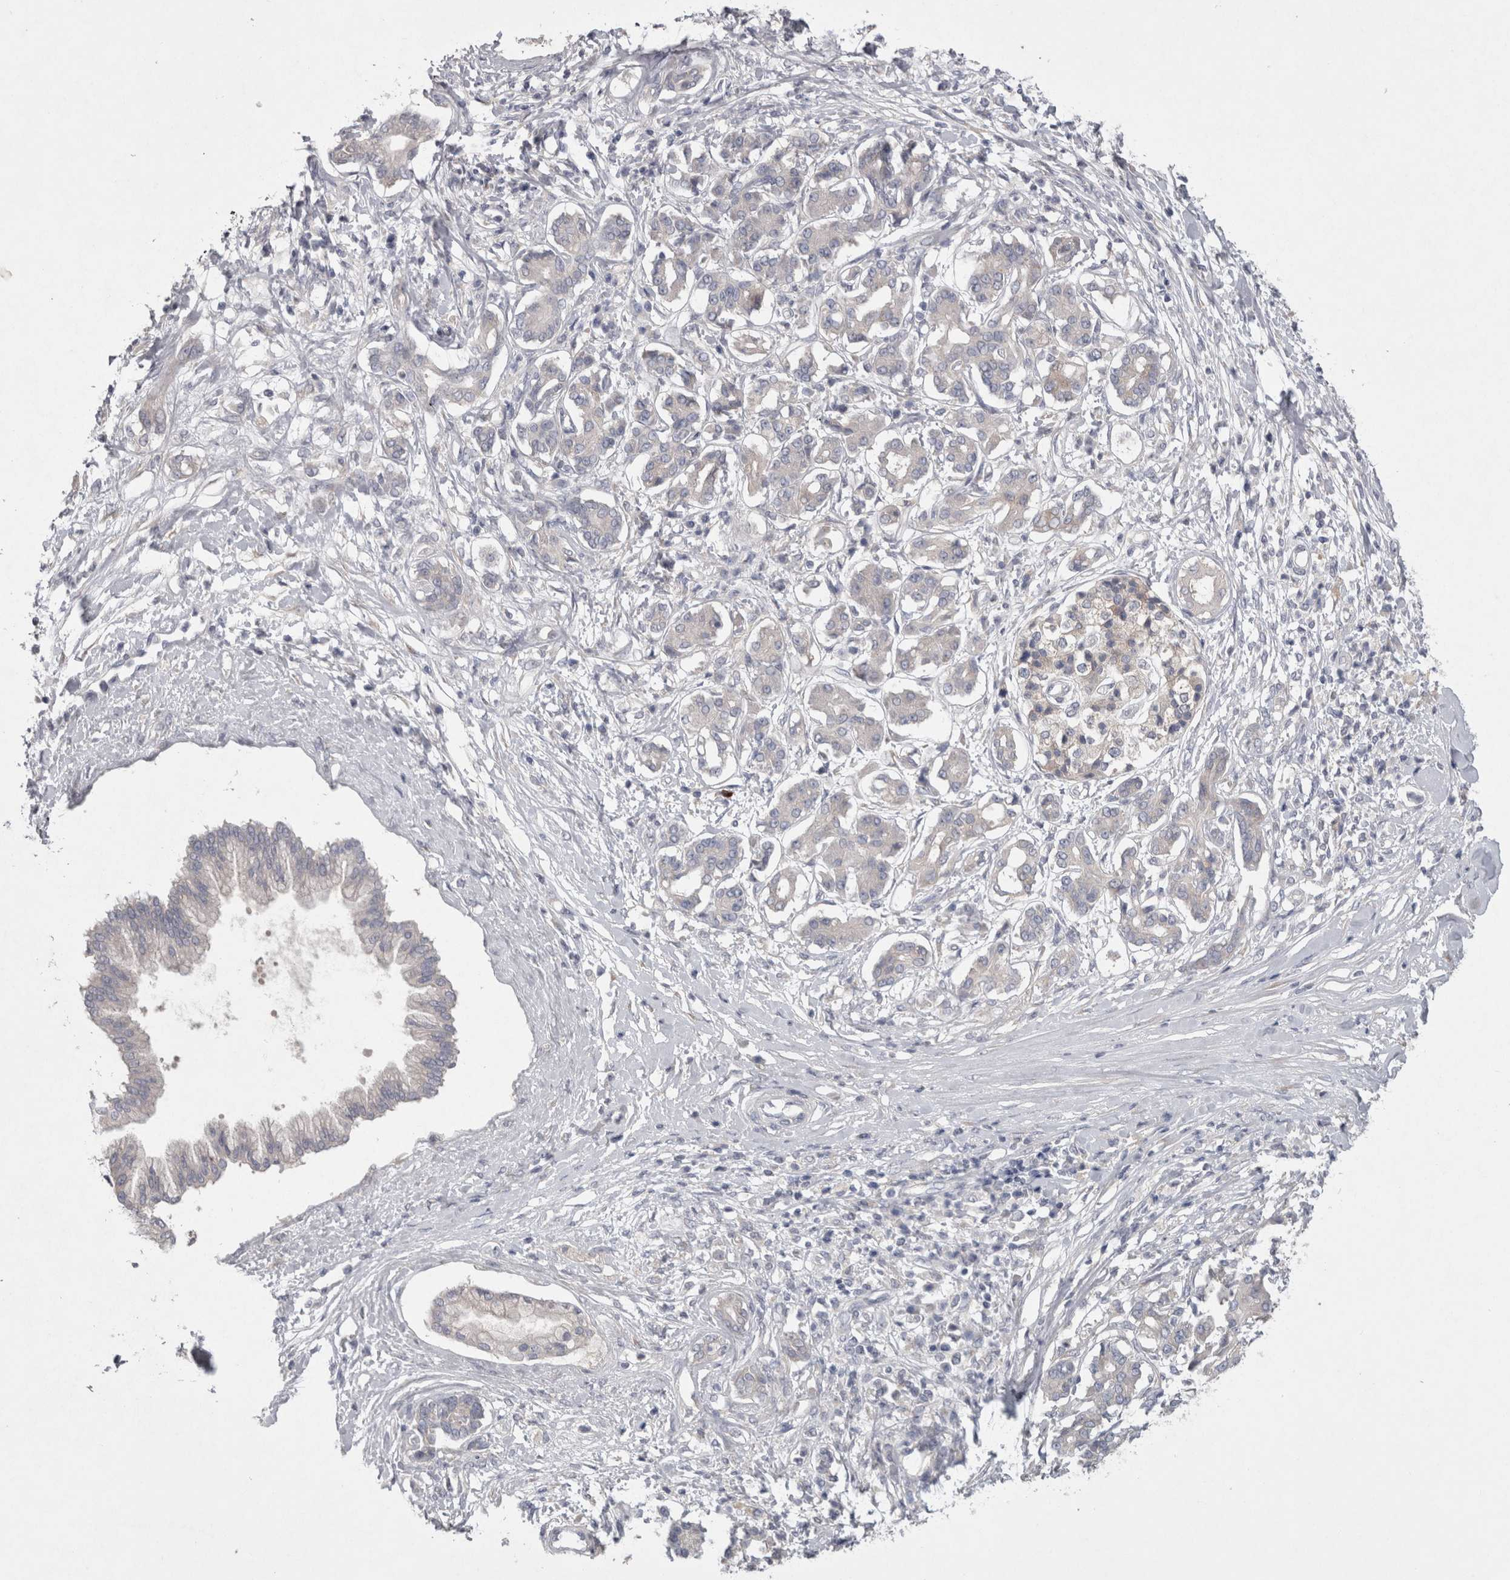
{"staining": {"intensity": "negative", "quantity": "none", "location": "none"}, "tissue": "pancreatic cancer", "cell_type": "Tumor cells", "image_type": "cancer", "snomed": [{"axis": "morphology", "description": "Adenocarcinoma, NOS"}, {"axis": "topography", "description": "Pancreas"}], "caption": "Immunohistochemical staining of pancreatic cancer (adenocarcinoma) reveals no significant expression in tumor cells.", "gene": "LRRC40", "patient": {"sex": "female", "age": 56}}